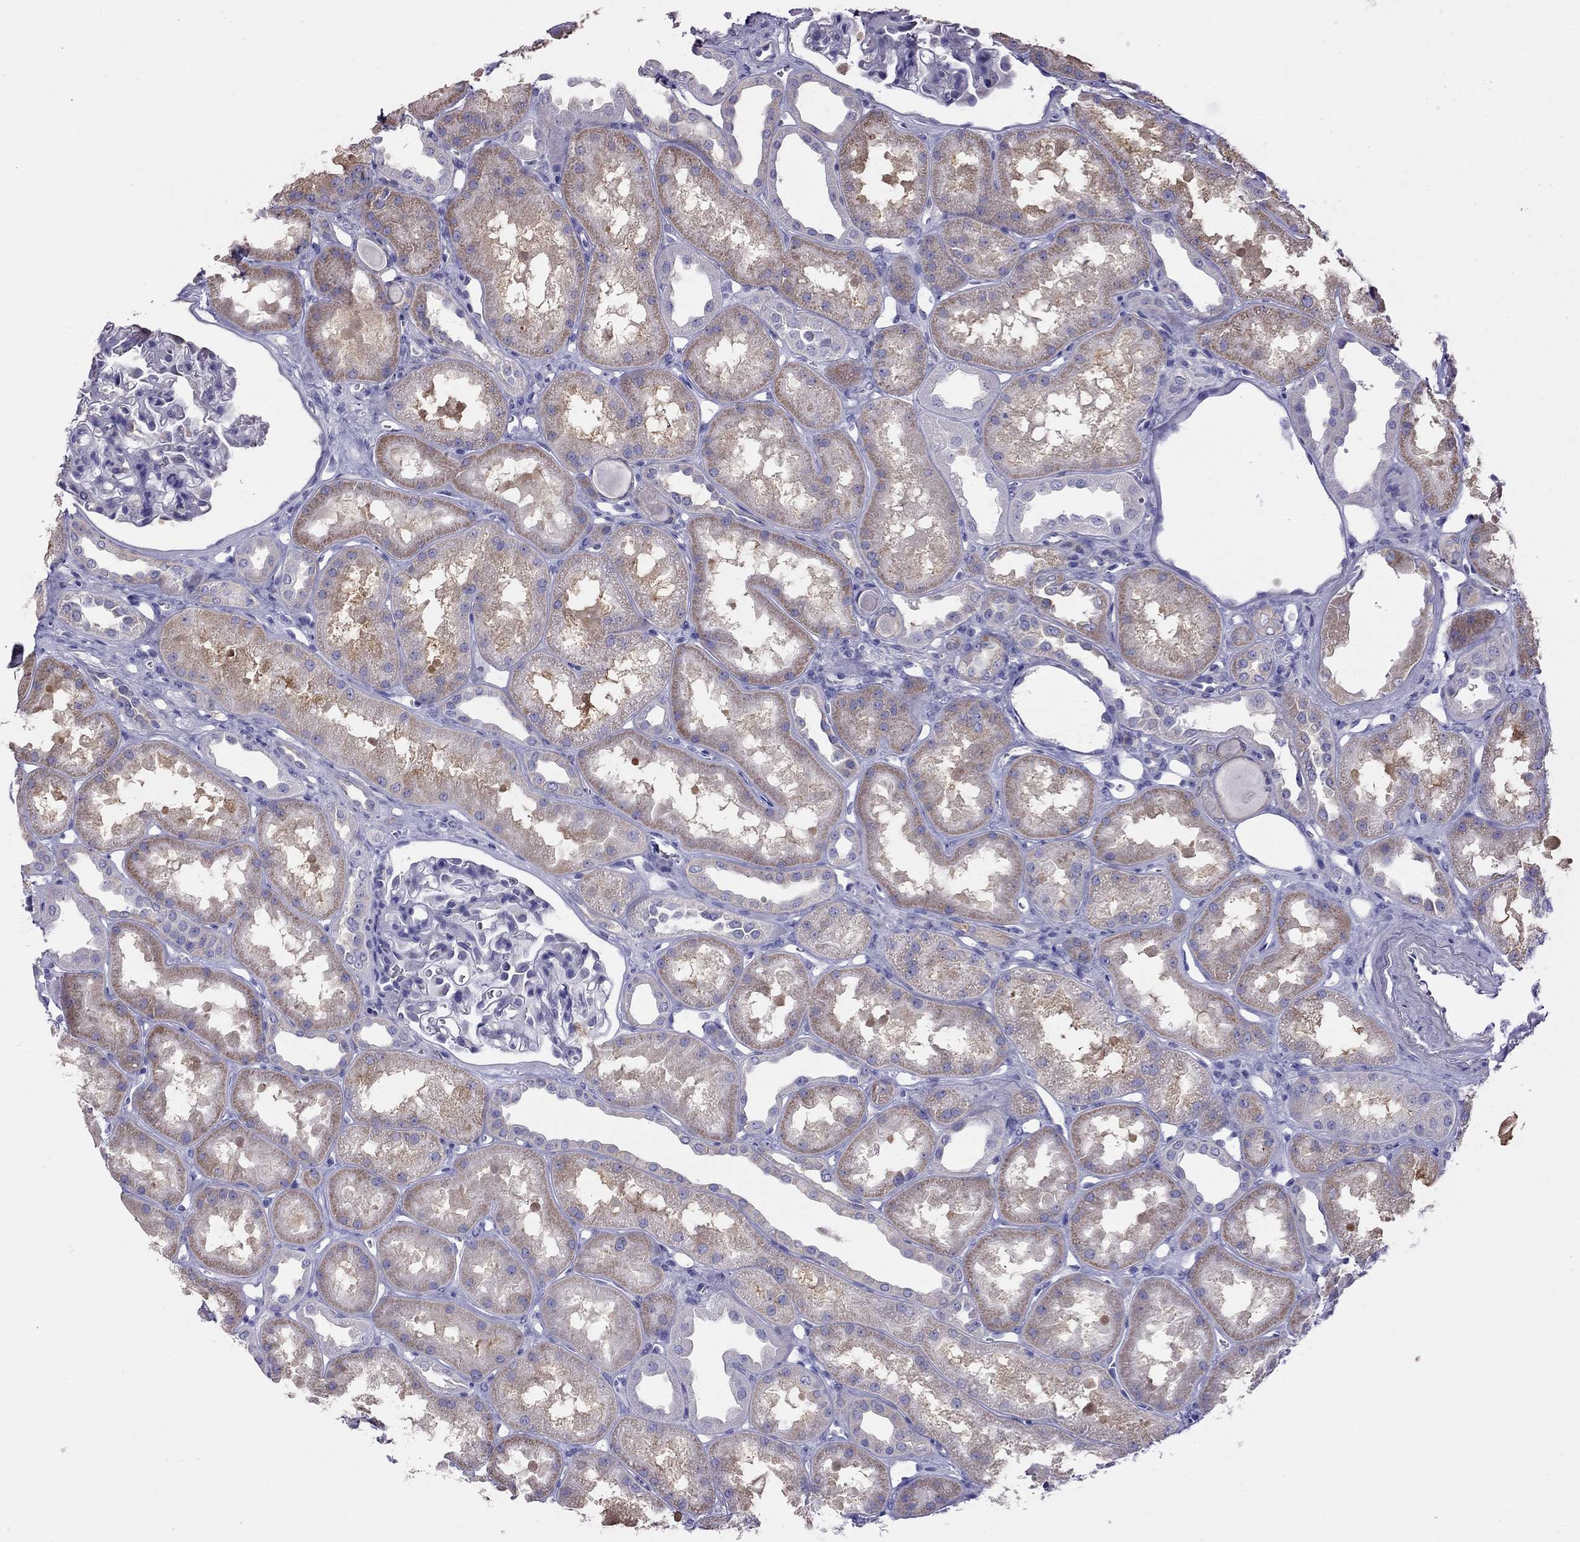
{"staining": {"intensity": "negative", "quantity": "none", "location": "none"}, "tissue": "kidney", "cell_type": "Cells in glomeruli", "image_type": "normal", "snomed": [{"axis": "morphology", "description": "Normal tissue, NOS"}, {"axis": "topography", "description": "Kidney"}], "caption": "IHC of unremarkable human kidney shows no positivity in cells in glomeruli. The staining was performed using DAB to visualize the protein expression in brown, while the nuclei were stained in blue with hematoxylin (Magnification: 20x).", "gene": "ALOX15B", "patient": {"sex": "male", "age": 61}}